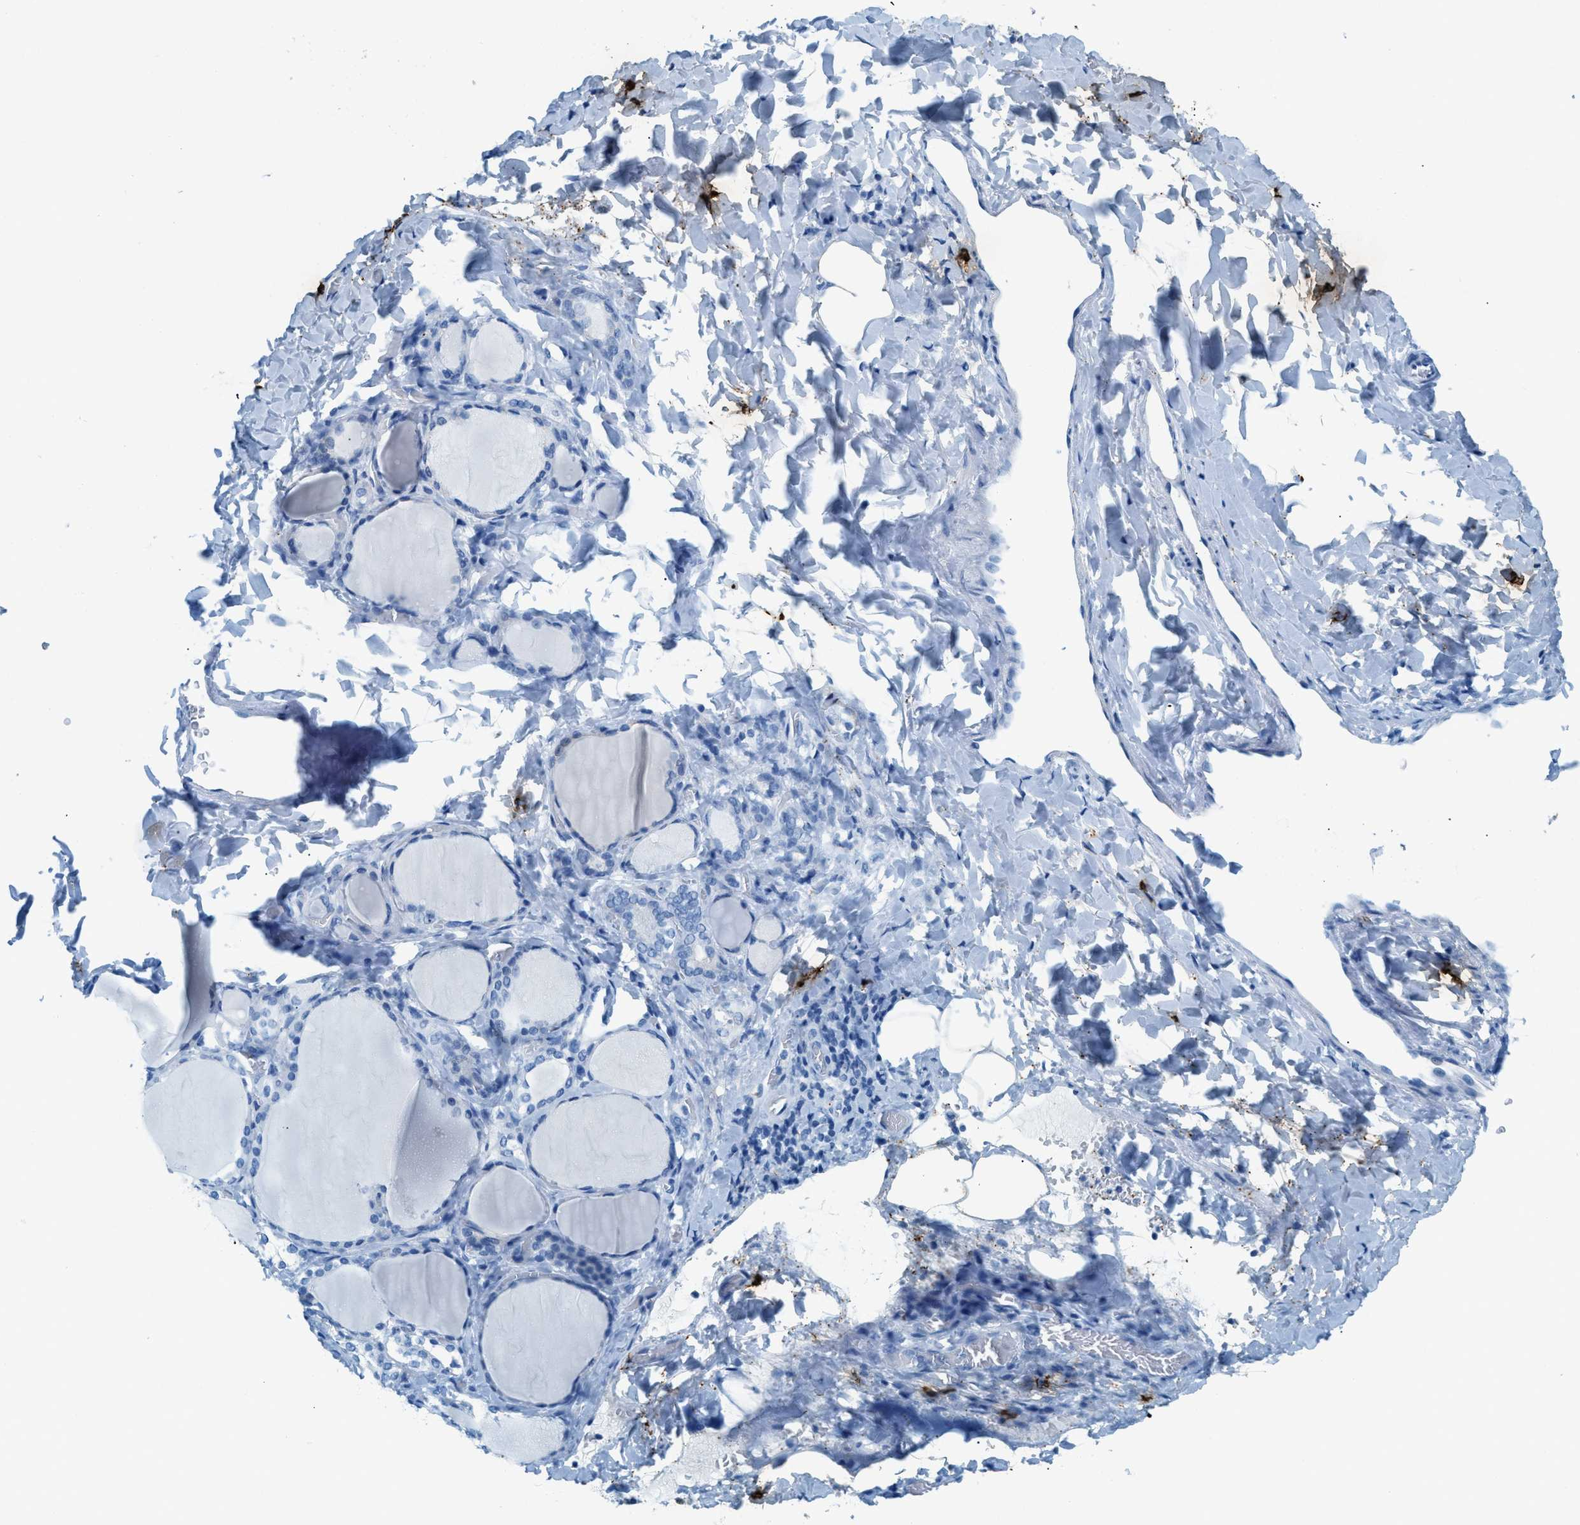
{"staining": {"intensity": "negative", "quantity": "none", "location": "none"}, "tissue": "thyroid gland", "cell_type": "Glandular cells", "image_type": "normal", "snomed": [{"axis": "morphology", "description": "Normal tissue, NOS"}, {"axis": "morphology", "description": "Papillary adenocarcinoma, NOS"}, {"axis": "topography", "description": "Thyroid gland"}], "caption": "Immunohistochemistry of normal human thyroid gland displays no staining in glandular cells. Nuclei are stained in blue.", "gene": "TPSAB1", "patient": {"sex": "female", "age": 30}}